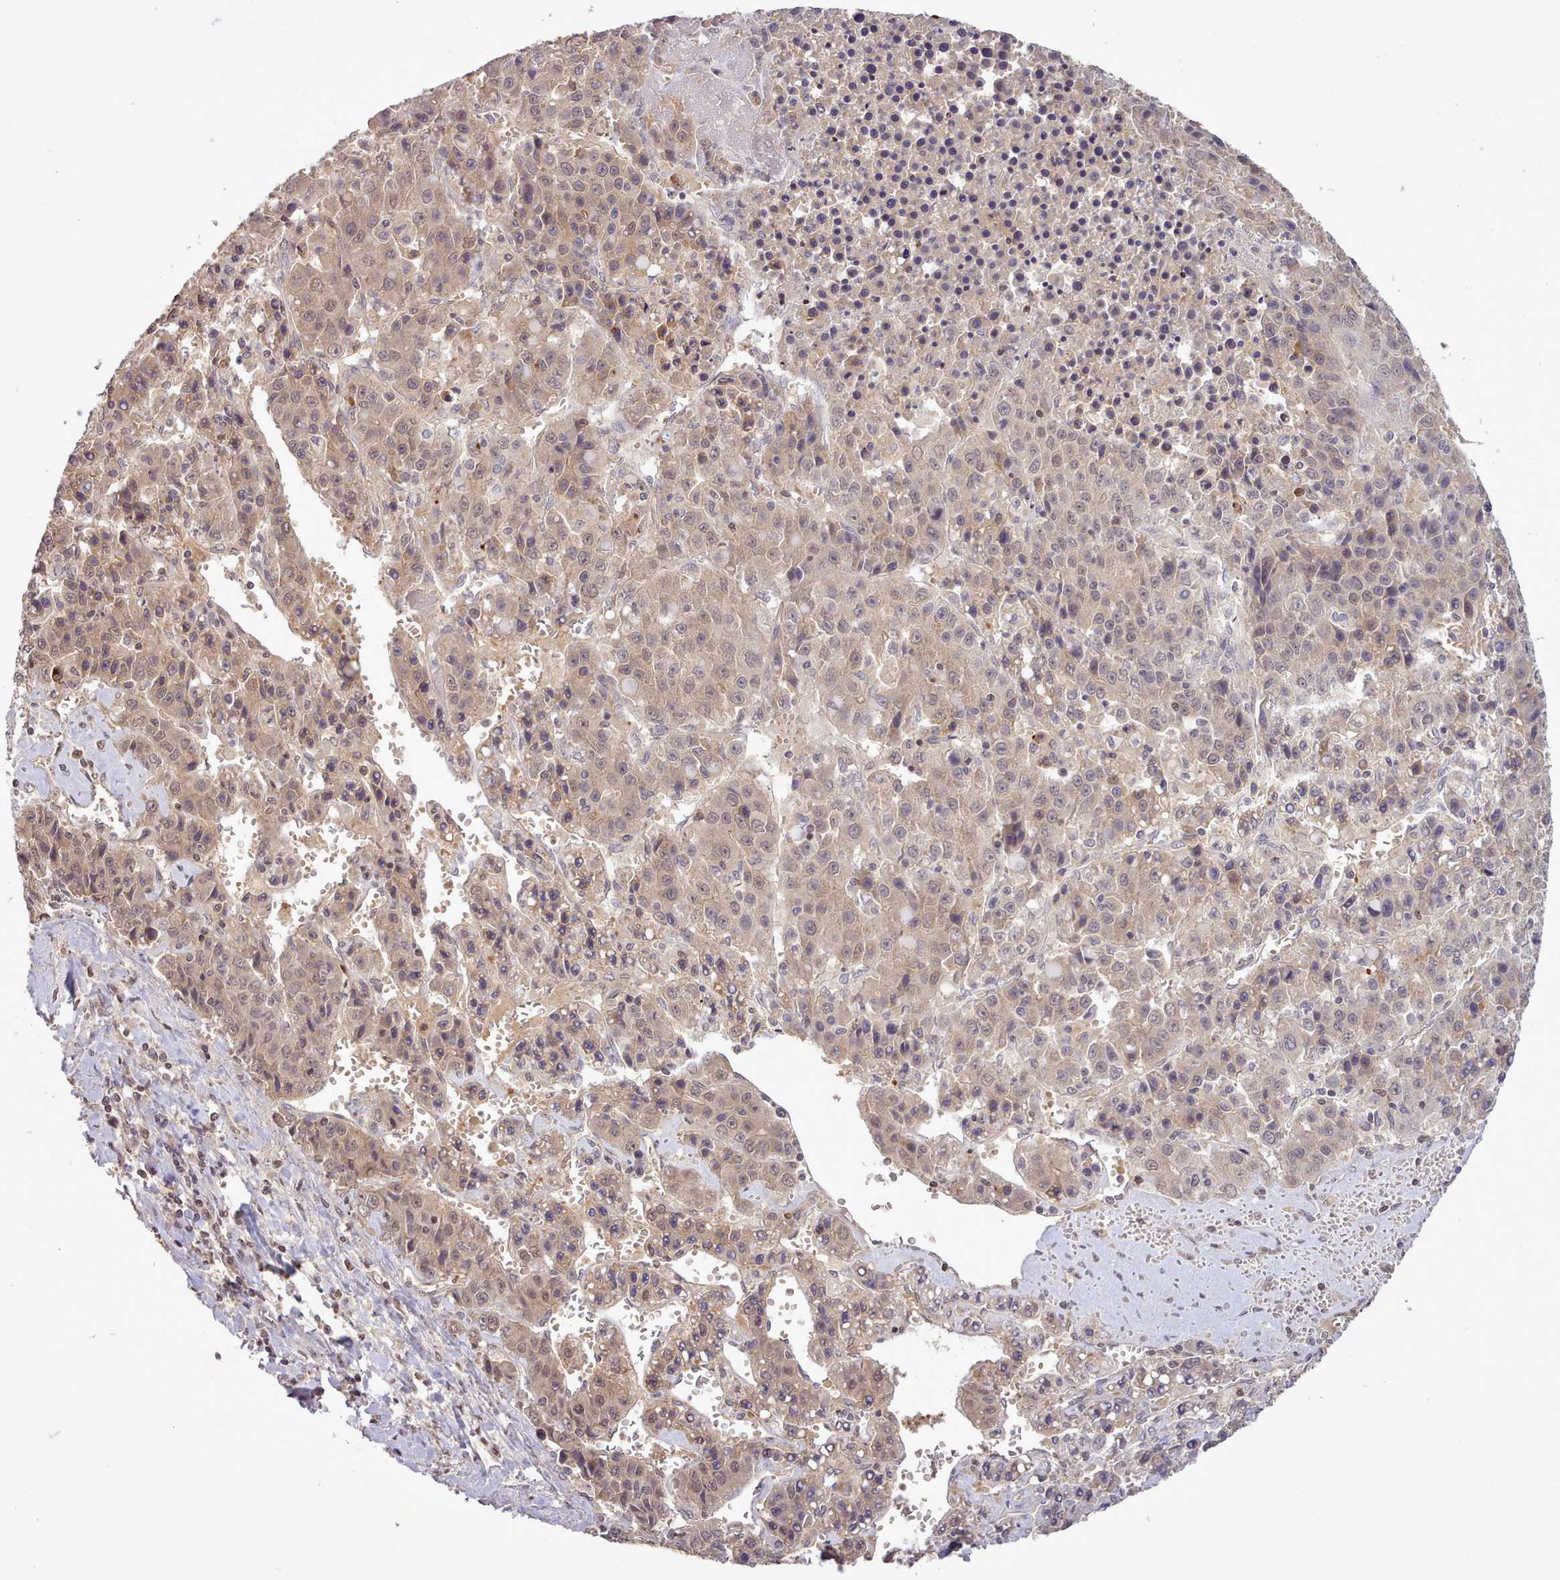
{"staining": {"intensity": "weak", "quantity": ">75%", "location": "cytoplasmic/membranous,nuclear"}, "tissue": "liver cancer", "cell_type": "Tumor cells", "image_type": "cancer", "snomed": [{"axis": "morphology", "description": "Carcinoma, Hepatocellular, NOS"}, {"axis": "topography", "description": "Liver"}], "caption": "An immunohistochemistry (IHC) micrograph of tumor tissue is shown. Protein staining in brown labels weak cytoplasmic/membranous and nuclear positivity in liver cancer (hepatocellular carcinoma) within tumor cells. (DAB (3,3'-diaminobenzidine) IHC, brown staining for protein, blue staining for nuclei).", "gene": "ARL17A", "patient": {"sex": "female", "age": 53}}